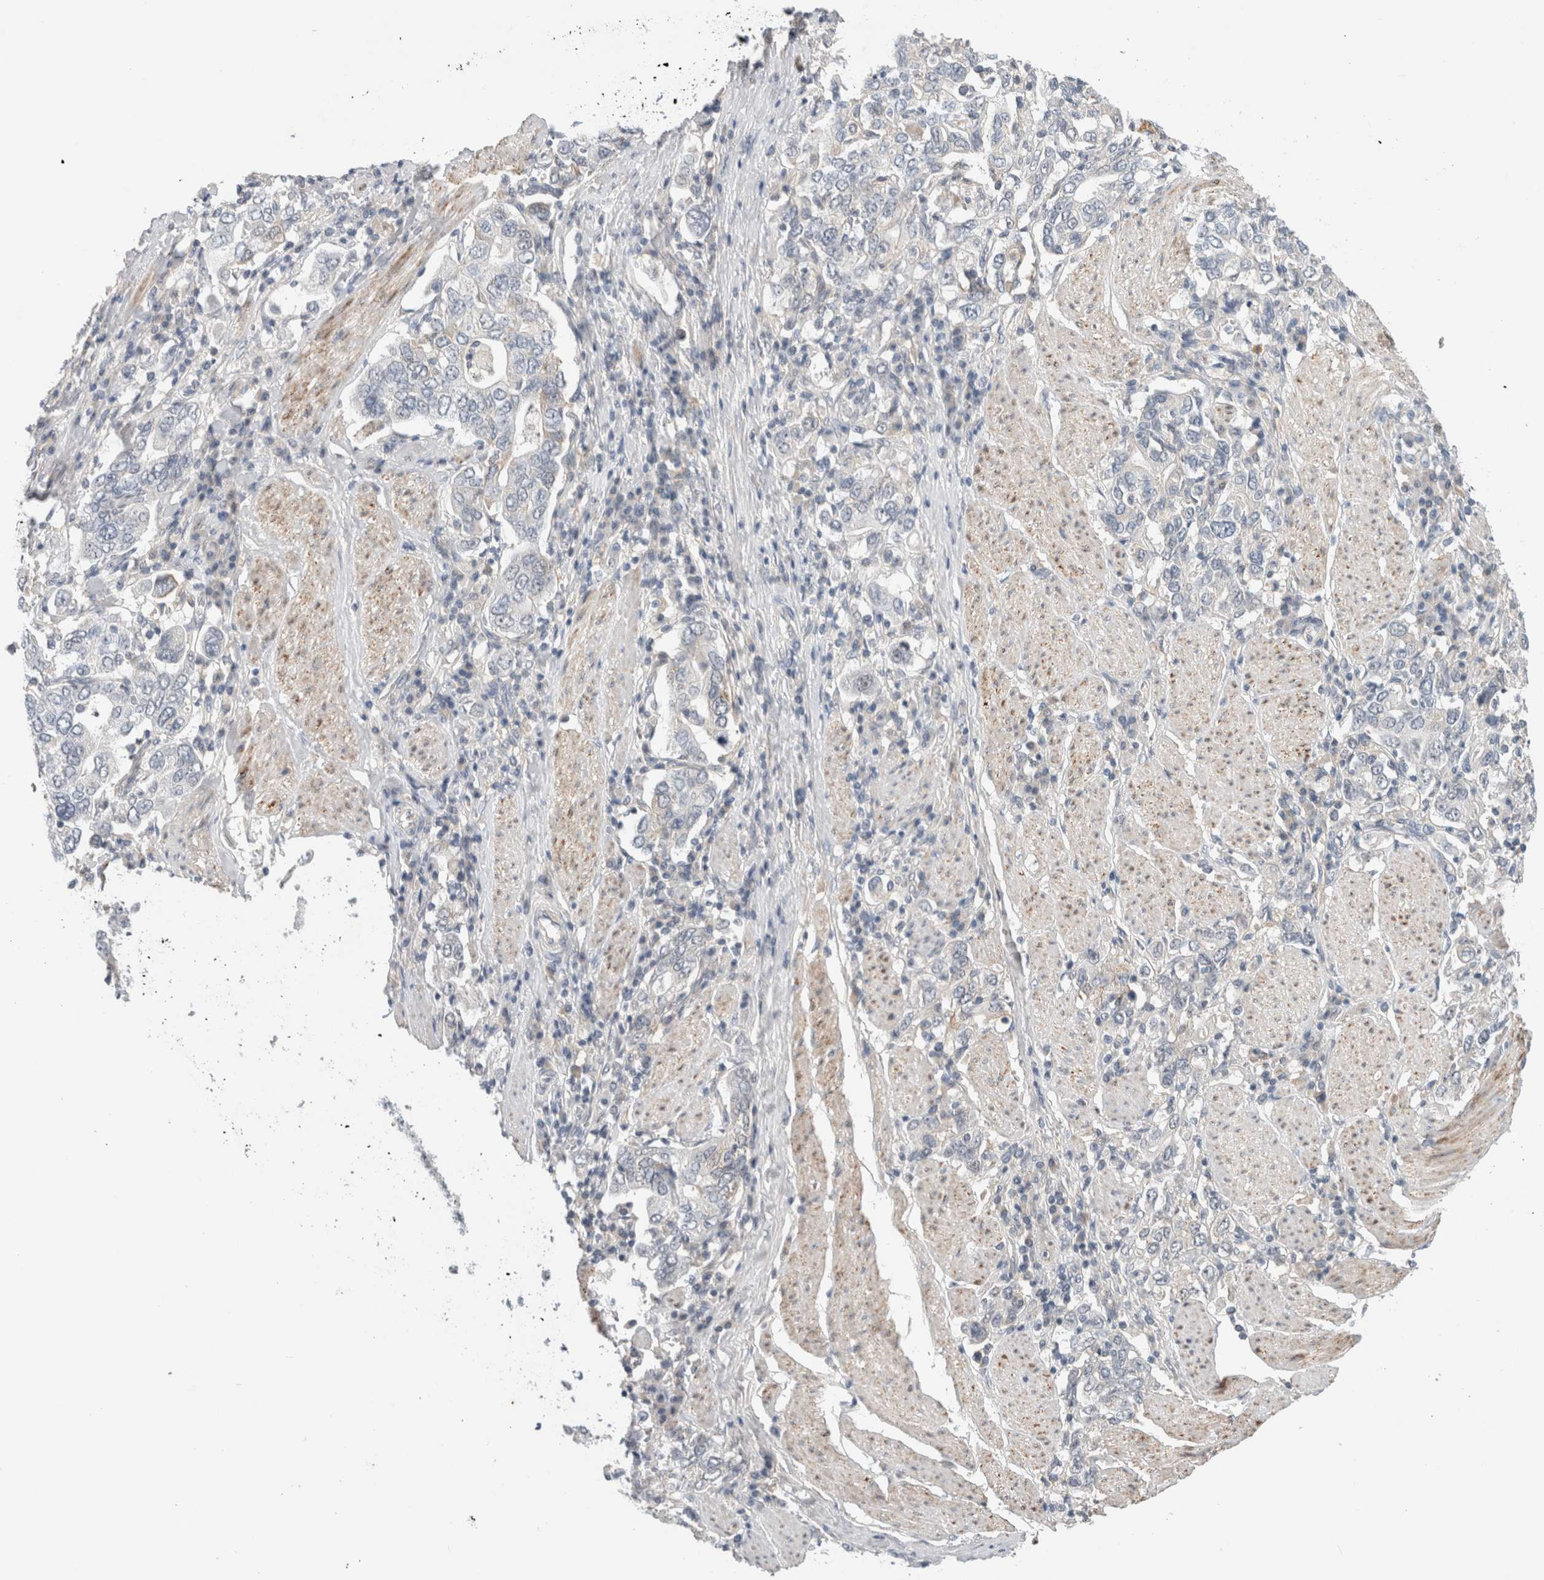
{"staining": {"intensity": "negative", "quantity": "none", "location": "none"}, "tissue": "stomach cancer", "cell_type": "Tumor cells", "image_type": "cancer", "snomed": [{"axis": "morphology", "description": "Adenocarcinoma, NOS"}, {"axis": "topography", "description": "Stomach, upper"}], "caption": "Immunohistochemical staining of human stomach cancer (adenocarcinoma) reveals no significant expression in tumor cells.", "gene": "HCN3", "patient": {"sex": "male", "age": 62}}